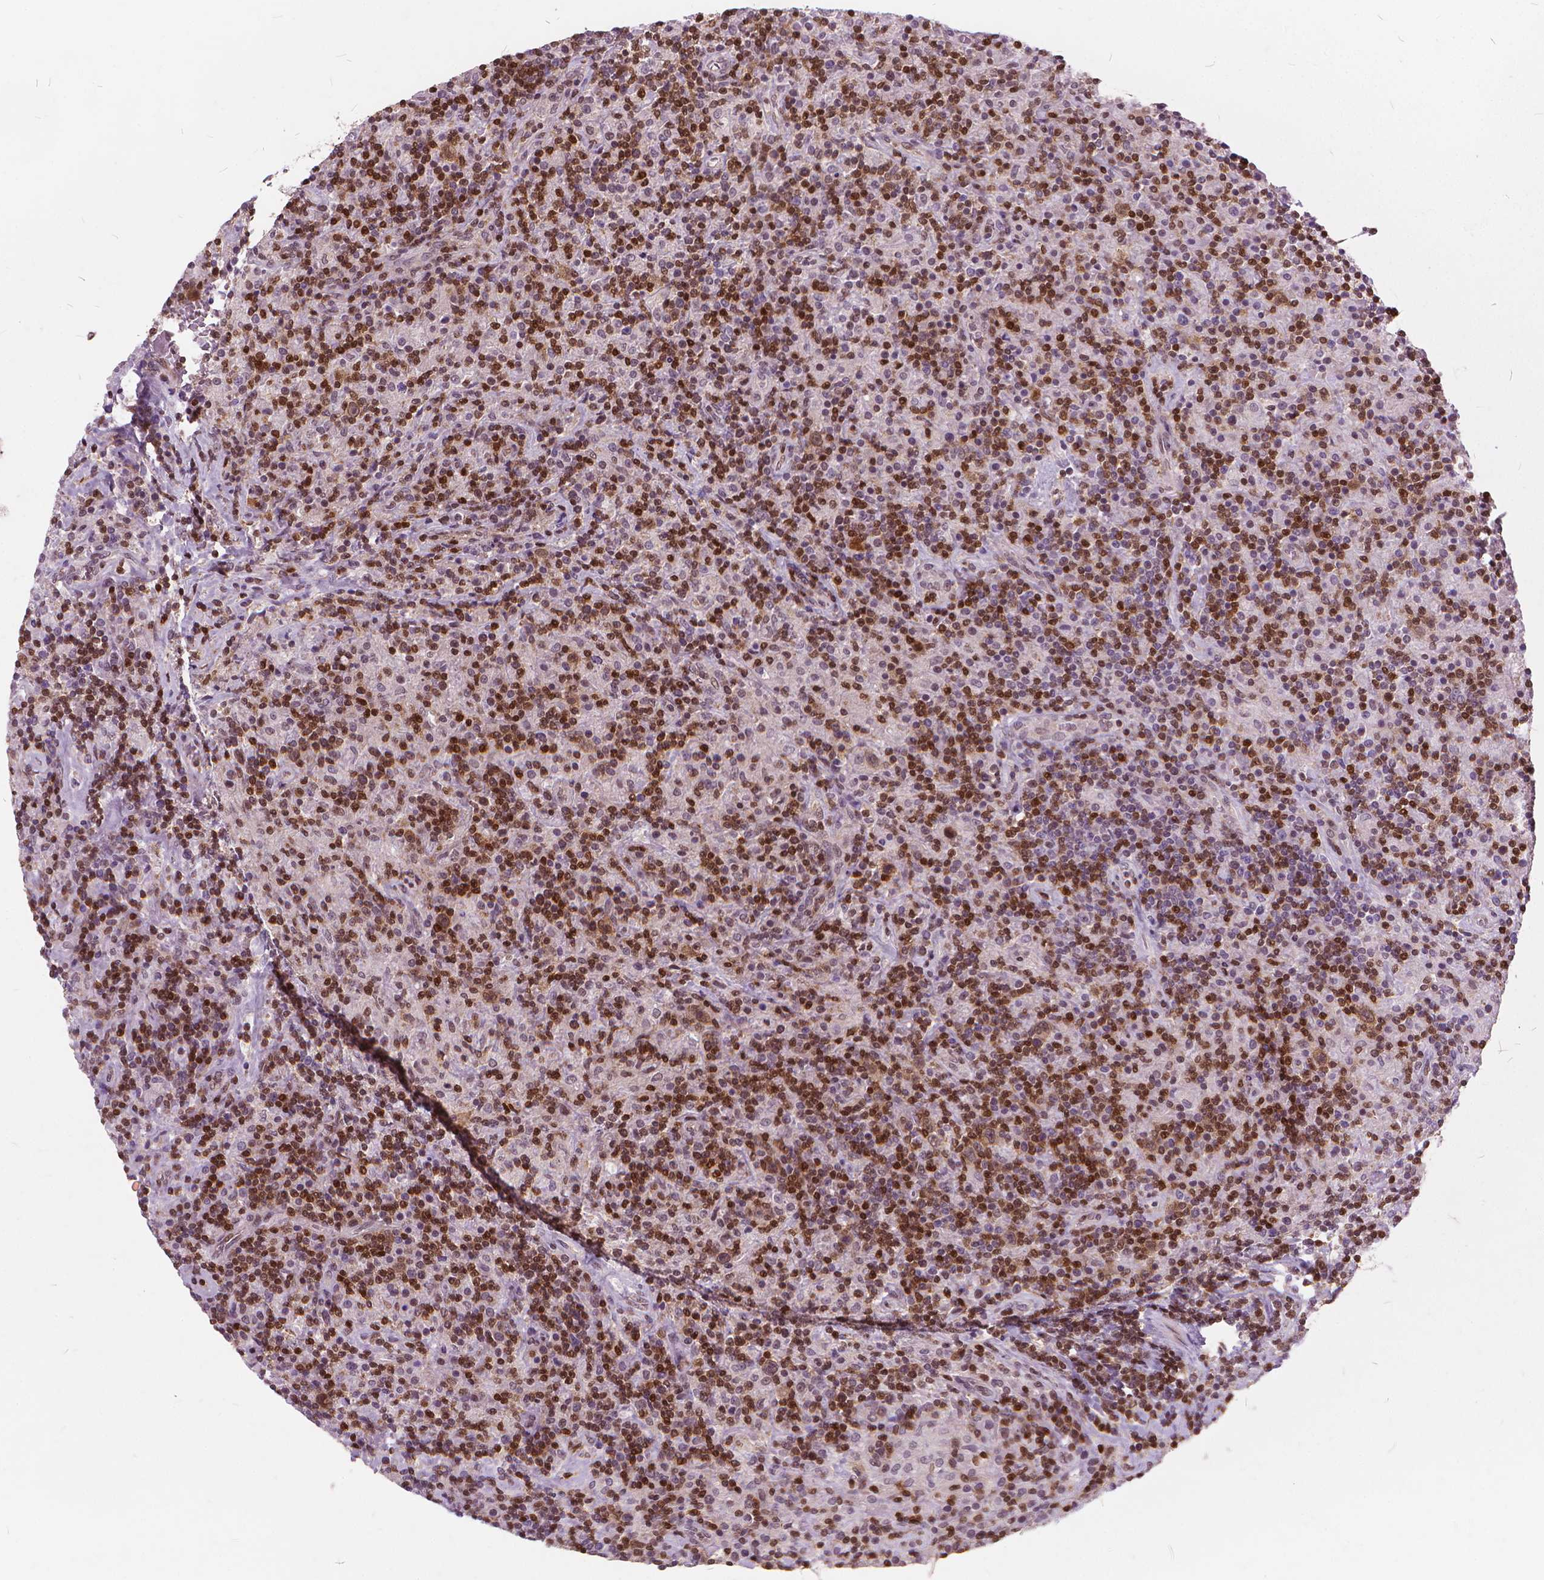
{"staining": {"intensity": "weak", "quantity": "<25%", "location": "nuclear"}, "tissue": "lymphoma", "cell_type": "Tumor cells", "image_type": "cancer", "snomed": [{"axis": "morphology", "description": "Hodgkin's disease, NOS"}, {"axis": "topography", "description": "Lymph node"}], "caption": "This is an immunohistochemistry (IHC) histopathology image of Hodgkin's disease. There is no positivity in tumor cells.", "gene": "STAT5B", "patient": {"sex": "male", "age": 70}}